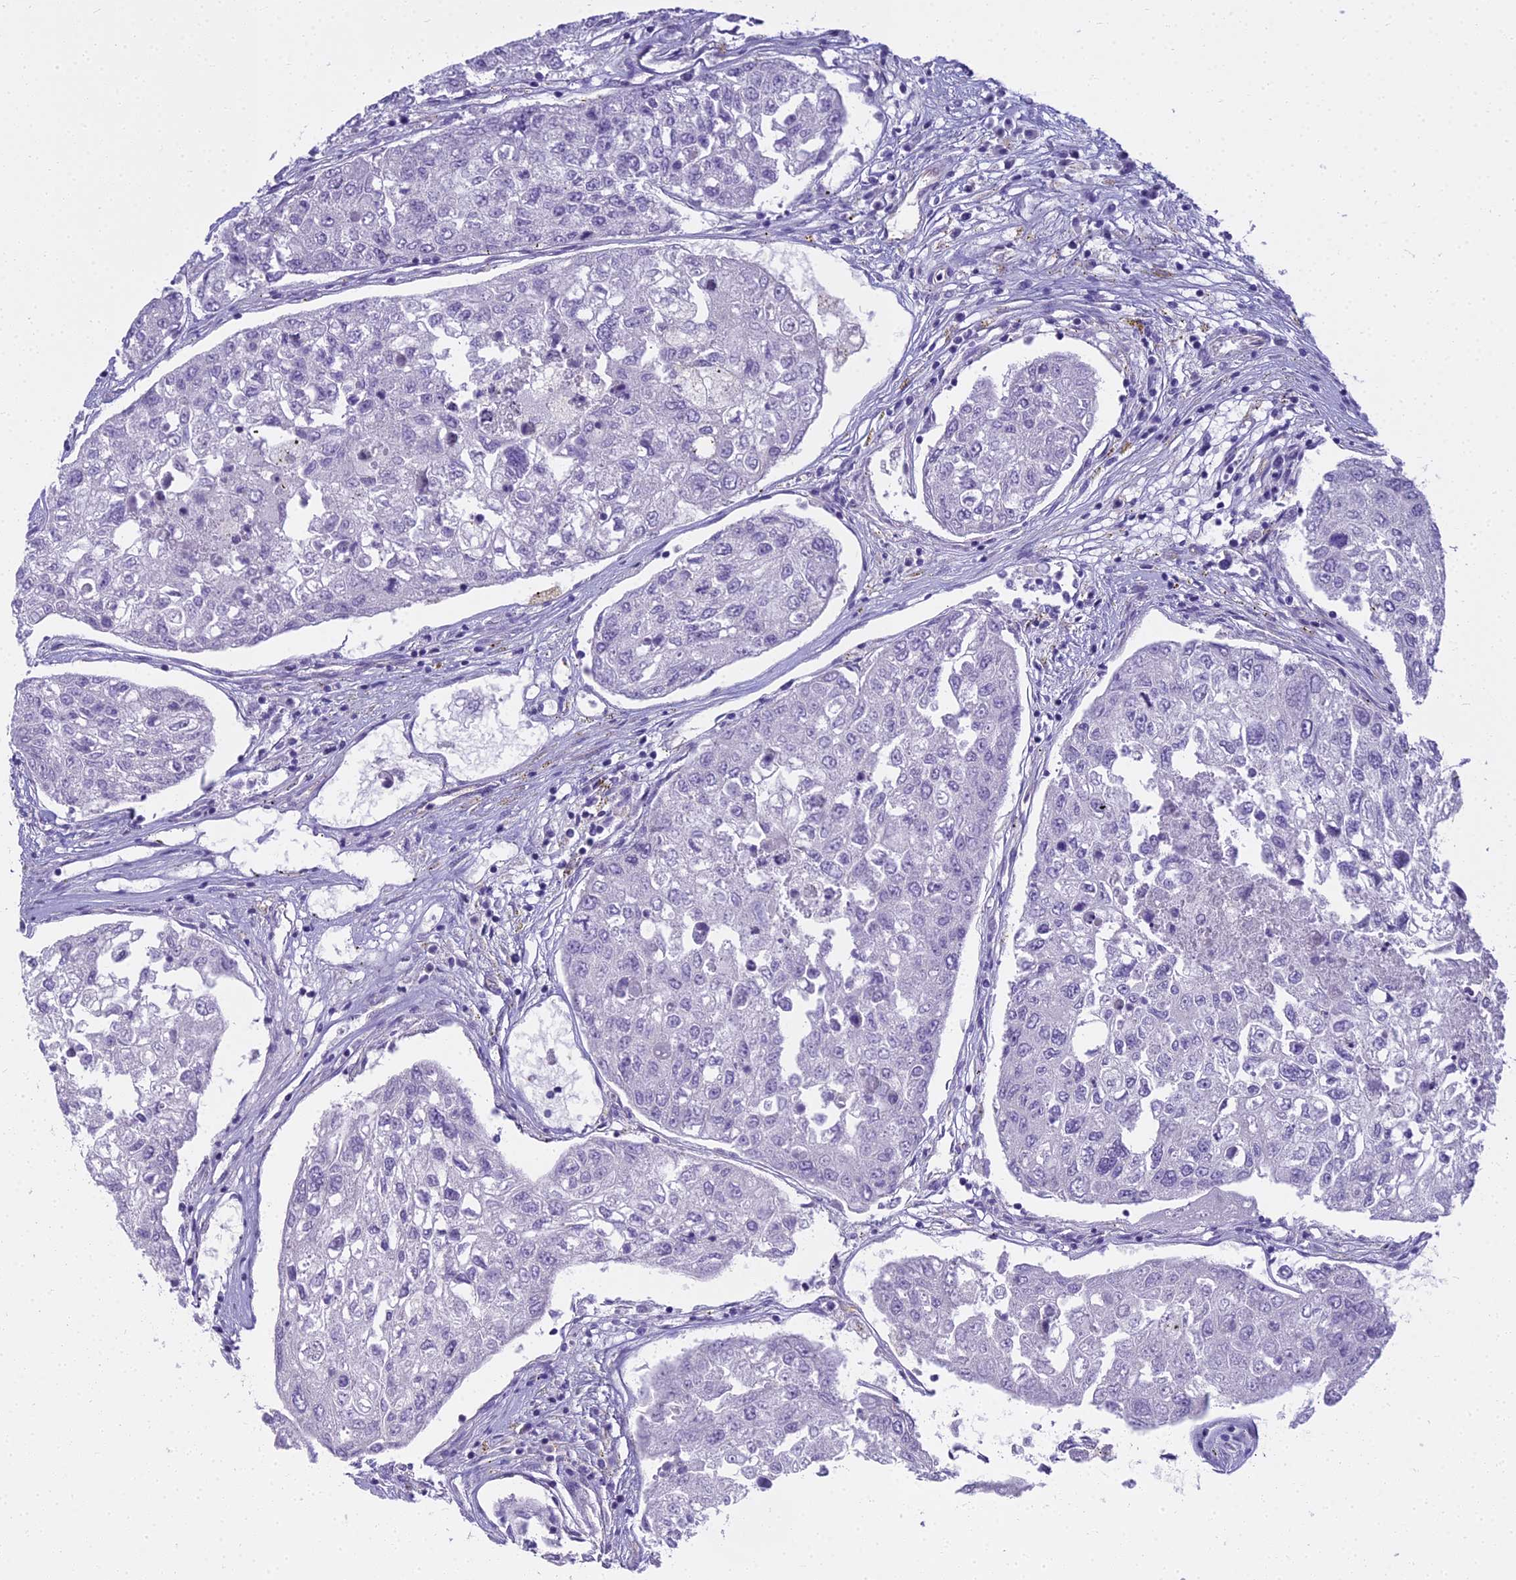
{"staining": {"intensity": "negative", "quantity": "none", "location": "none"}, "tissue": "urothelial cancer", "cell_type": "Tumor cells", "image_type": "cancer", "snomed": [{"axis": "morphology", "description": "Urothelial carcinoma, High grade"}, {"axis": "topography", "description": "Lymph node"}, {"axis": "topography", "description": "Urinary bladder"}], "caption": "There is no significant staining in tumor cells of urothelial carcinoma (high-grade).", "gene": "NINJ1", "patient": {"sex": "male", "age": 51}}